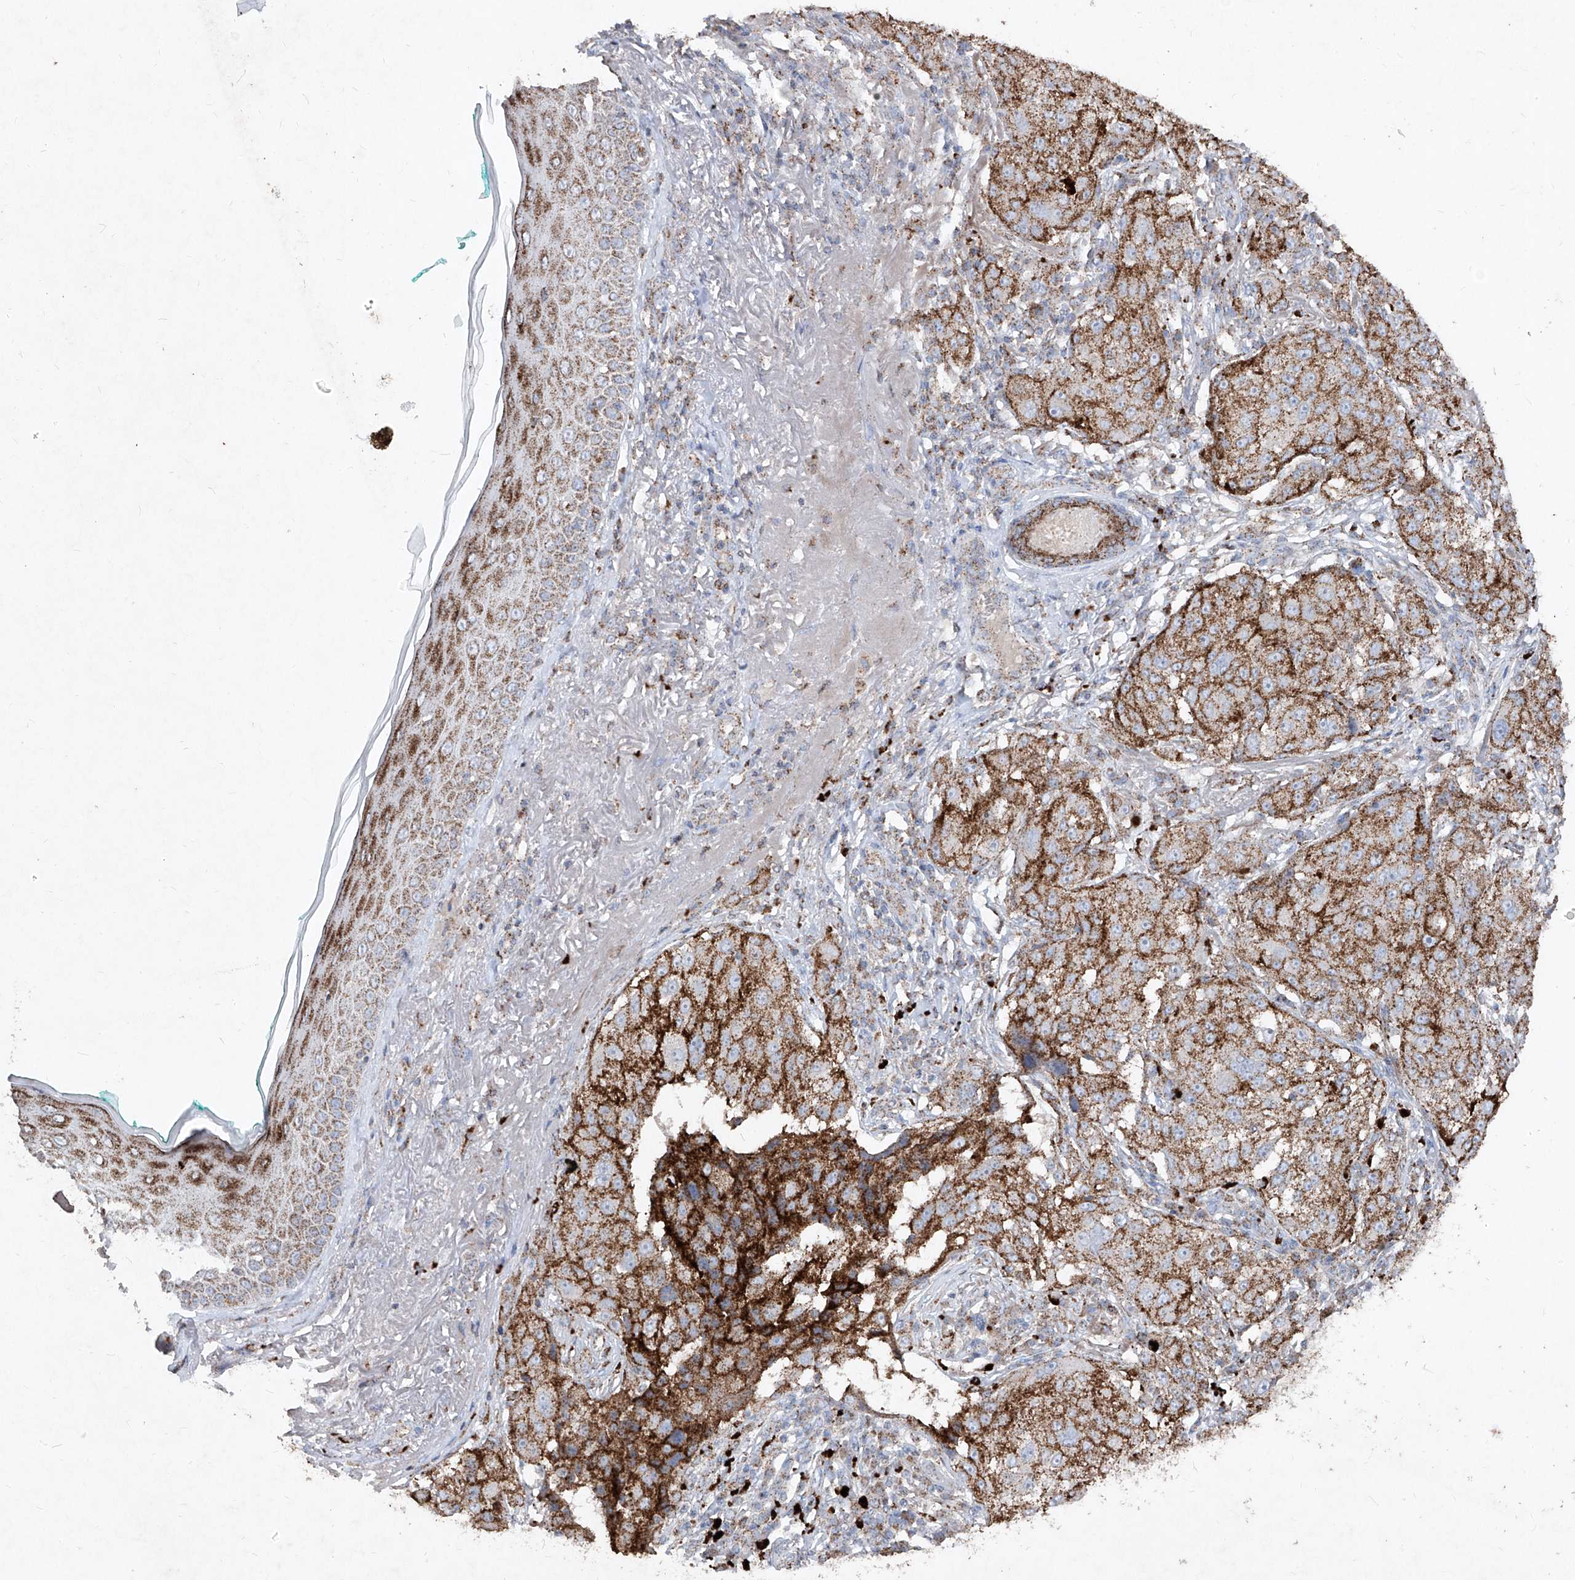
{"staining": {"intensity": "moderate", "quantity": ">75%", "location": "cytoplasmic/membranous"}, "tissue": "melanoma", "cell_type": "Tumor cells", "image_type": "cancer", "snomed": [{"axis": "morphology", "description": "Necrosis, NOS"}, {"axis": "morphology", "description": "Malignant melanoma, NOS"}, {"axis": "topography", "description": "Skin"}], "caption": "IHC photomicrograph of human malignant melanoma stained for a protein (brown), which shows medium levels of moderate cytoplasmic/membranous staining in about >75% of tumor cells.", "gene": "ABCD3", "patient": {"sex": "female", "age": 87}}